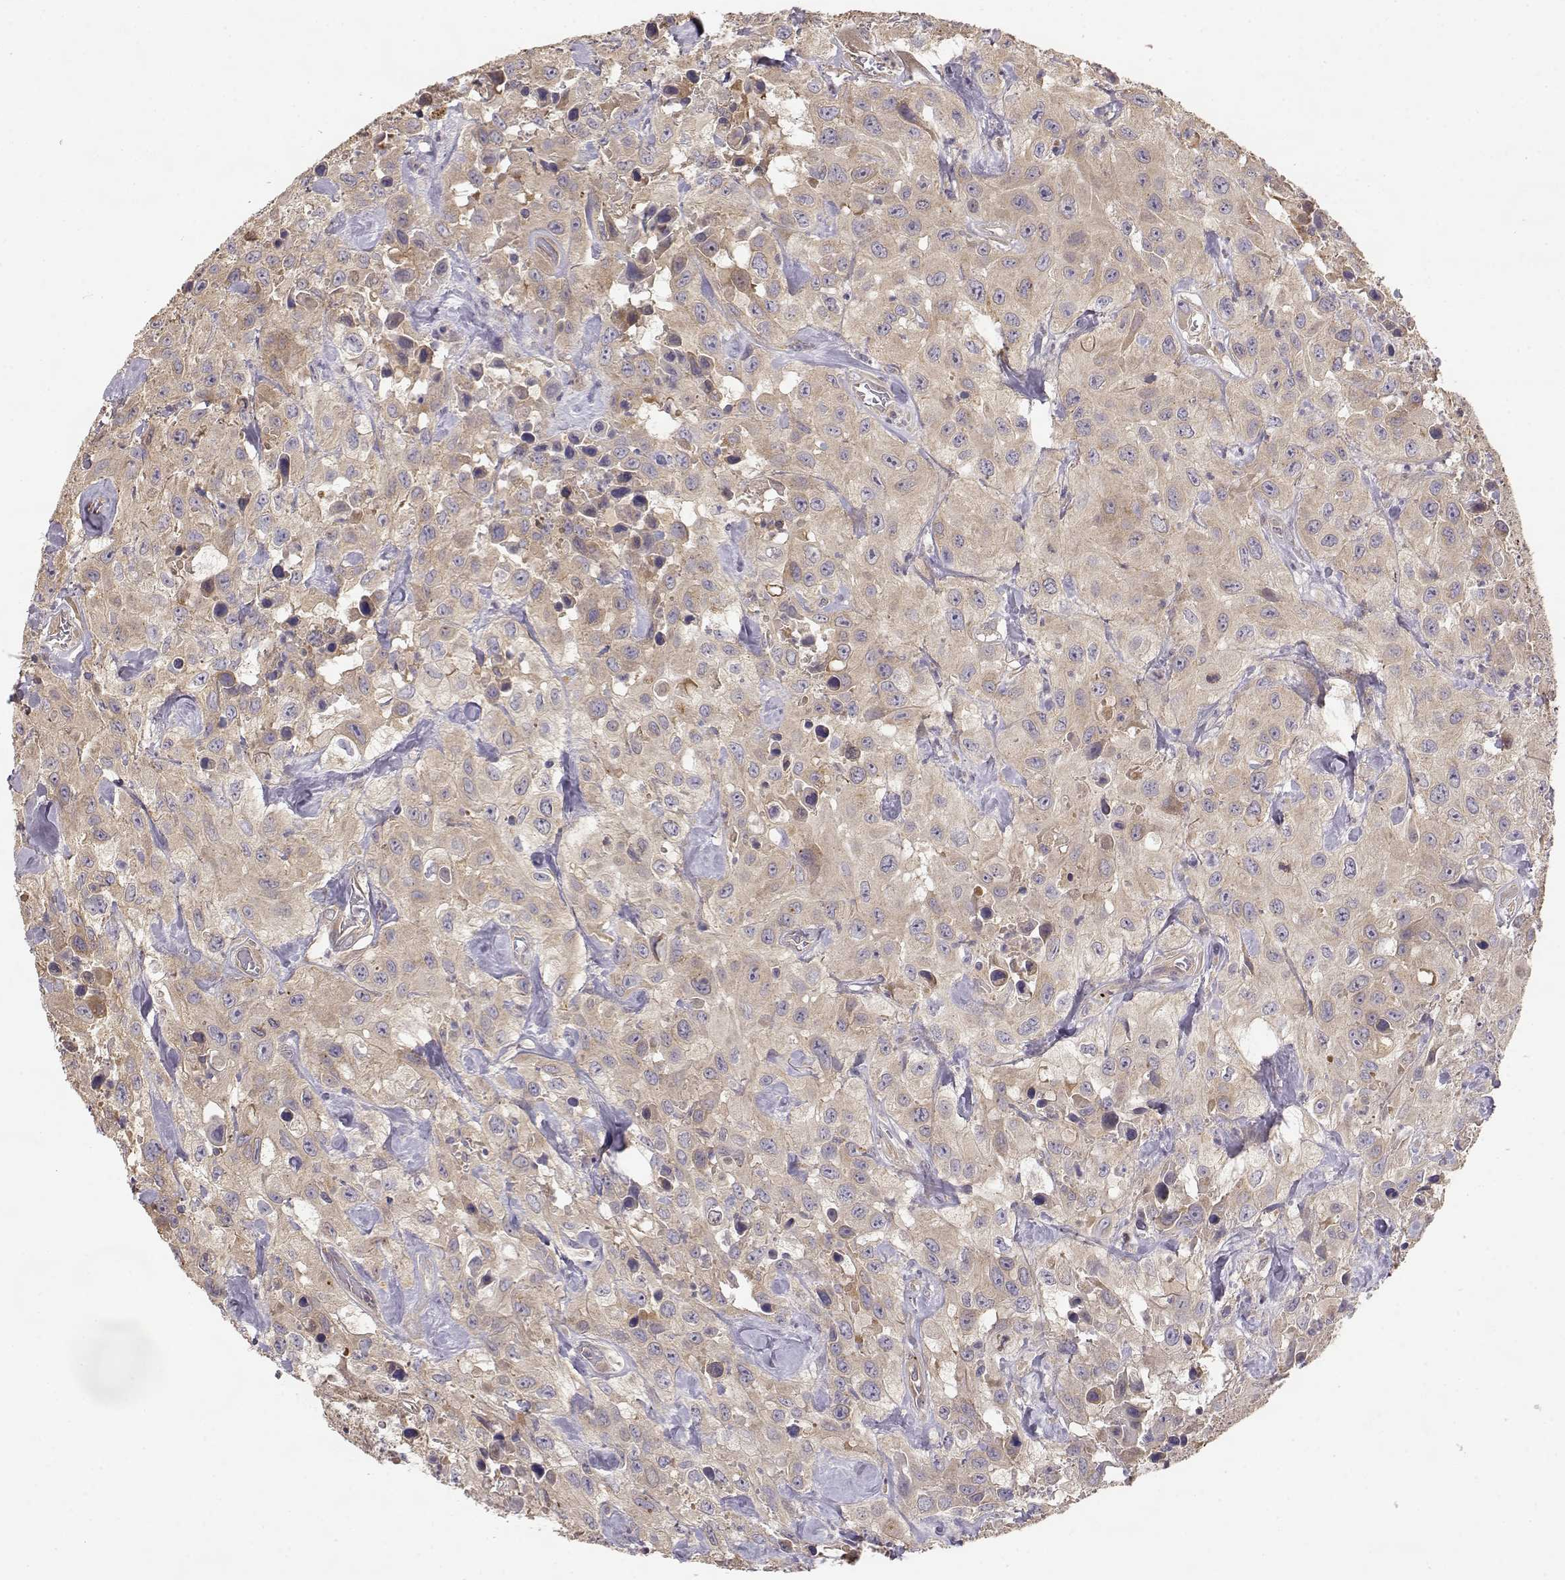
{"staining": {"intensity": "weak", "quantity": ">75%", "location": "cytoplasmic/membranous"}, "tissue": "urothelial cancer", "cell_type": "Tumor cells", "image_type": "cancer", "snomed": [{"axis": "morphology", "description": "Urothelial carcinoma, High grade"}, {"axis": "topography", "description": "Urinary bladder"}], "caption": "Protein analysis of urothelial carcinoma (high-grade) tissue displays weak cytoplasmic/membranous expression in about >75% of tumor cells. (brown staining indicates protein expression, while blue staining denotes nuclei).", "gene": "CRIM1", "patient": {"sex": "male", "age": 79}}